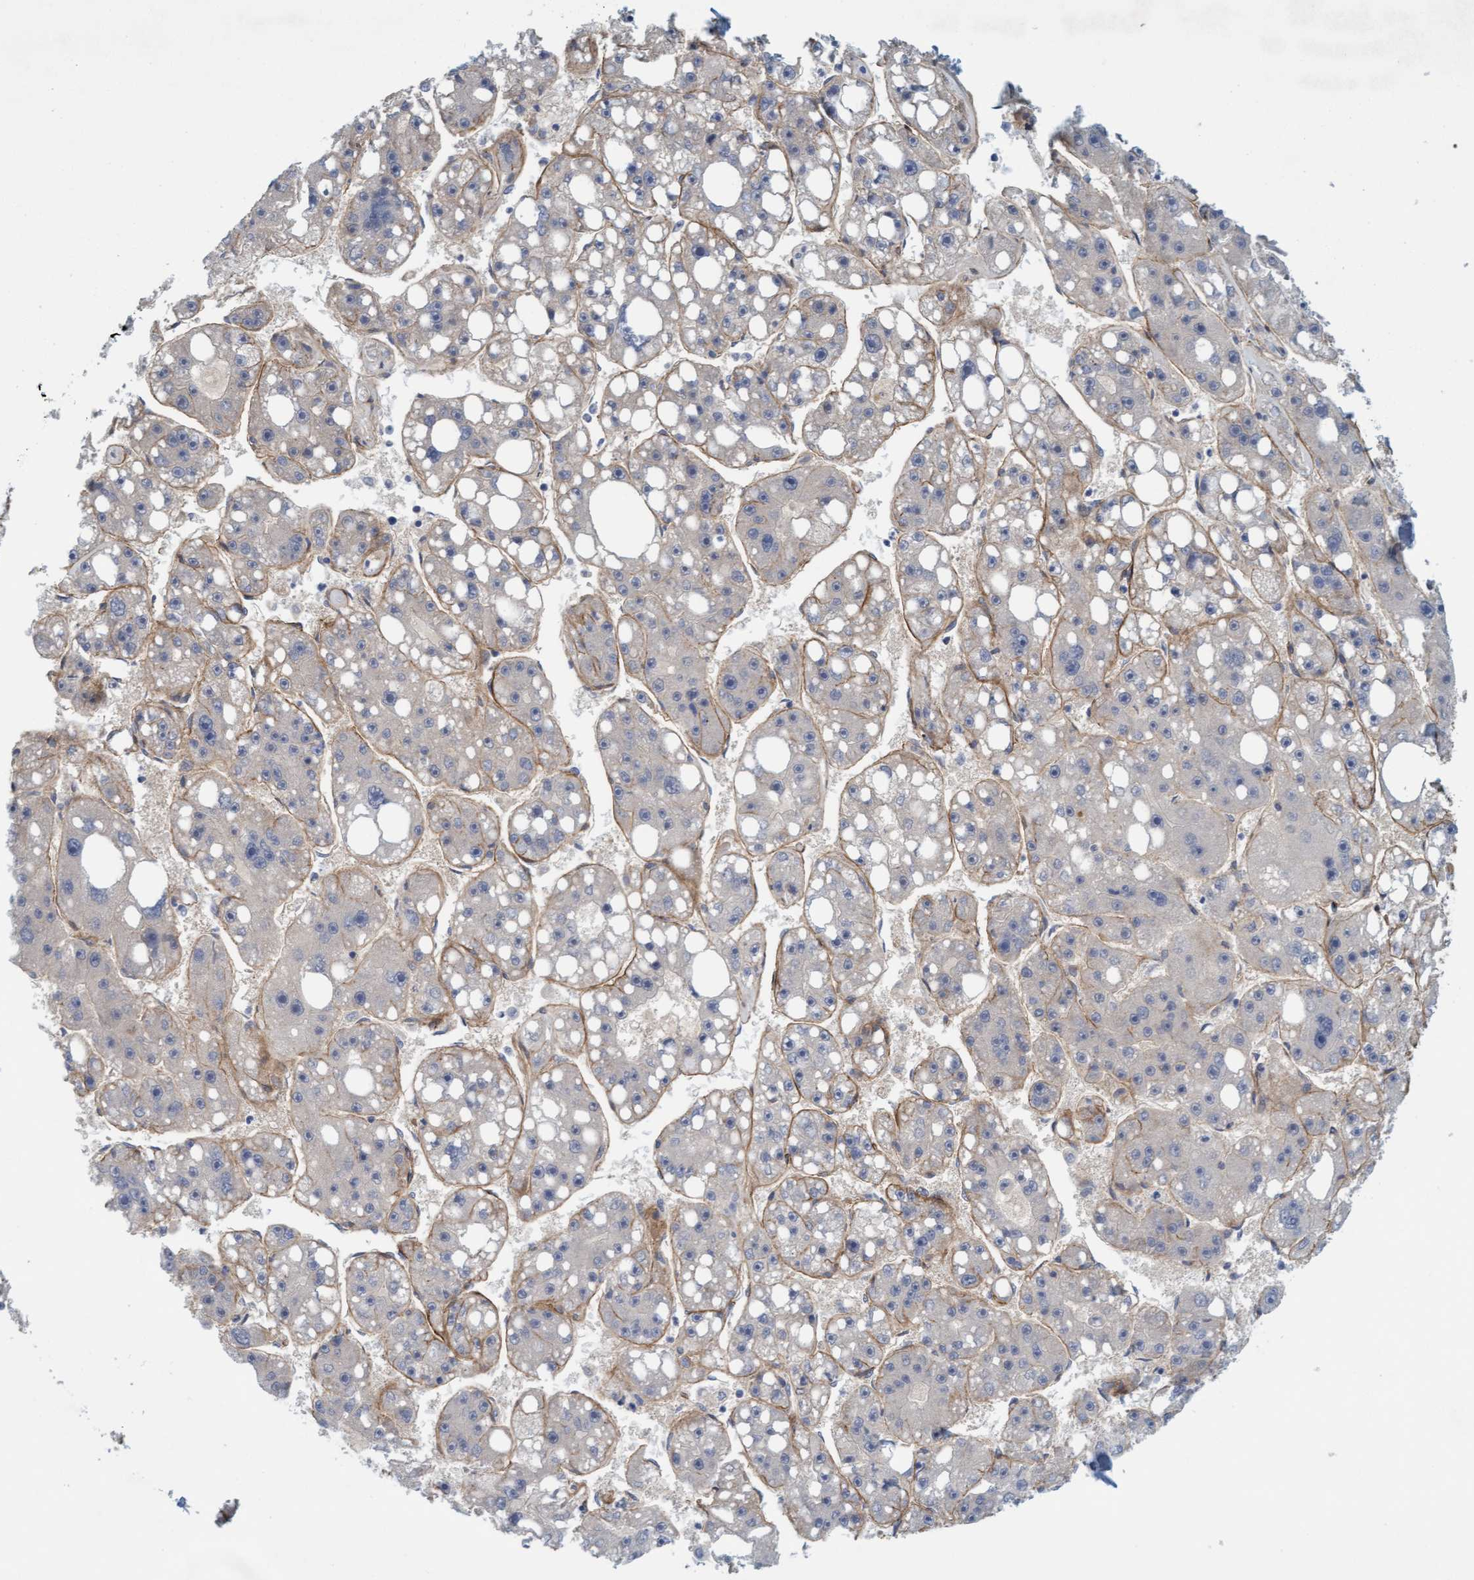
{"staining": {"intensity": "weak", "quantity": "25%-75%", "location": "cytoplasmic/membranous"}, "tissue": "liver cancer", "cell_type": "Tumor cells", "image_type": "cancer", "snomed": [{"axis": "morphology", "description": "Carcinoma, Hepatocellular, NOS"}, {"axis": "topography", "description": "Liver"}], "caption": "High-power microscopy captured an IHC micrograph of hepatocellular carcinoma (liver), revealing weak cytoplasmic/membranous expression in about 25%-75% of tumor cells.", "gene": "TSTD2", "patient": {"sex": "female", "age": 61}}